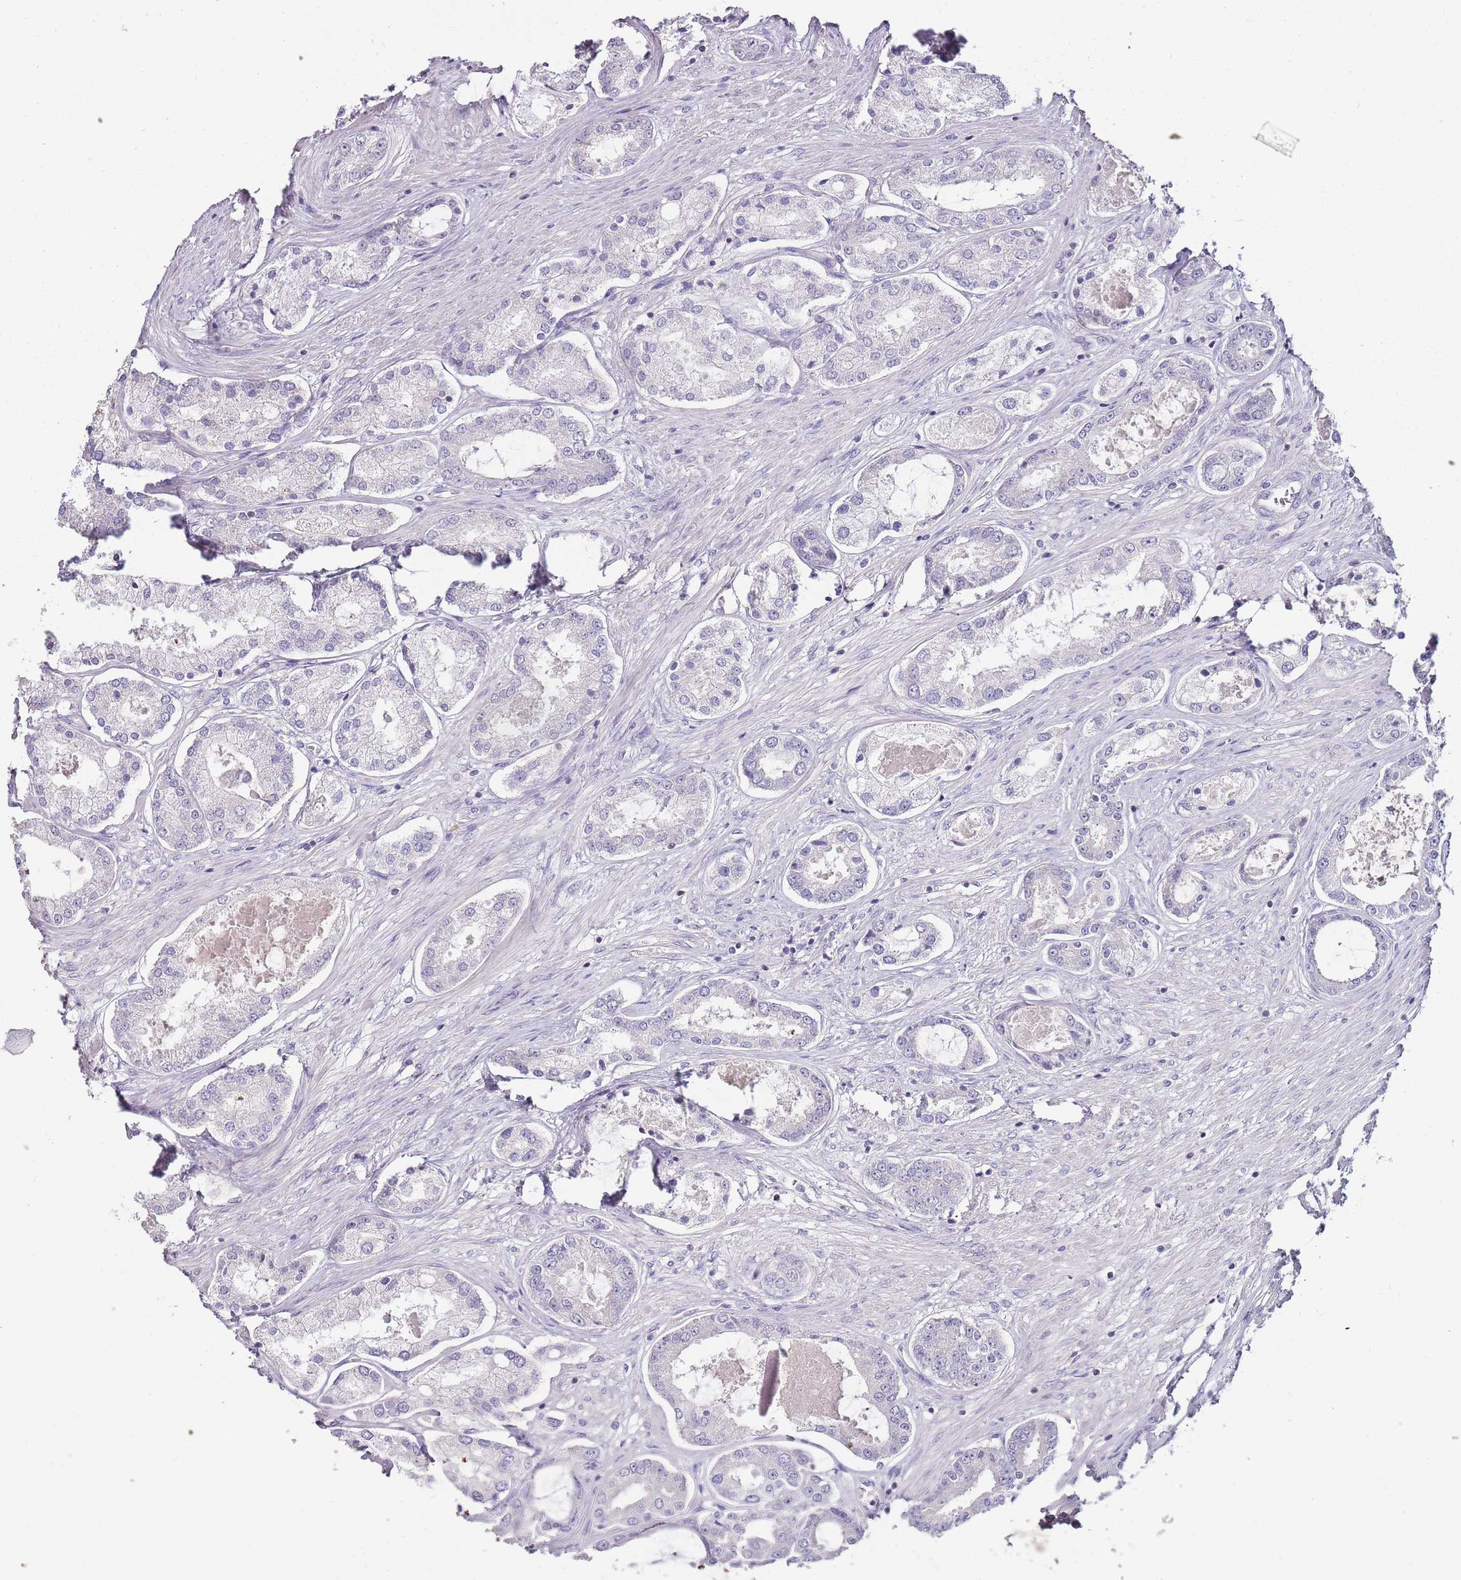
{"staining": {"intensity": "negative", "quantity": "none", "location": "none"}, "tissue": "prostate cancer", "cell_type": "Tumor cells", "image_type": "cancer", "snomed": [{"axis": "morphology", "description": "Adenocarcinoma, Low grade"}, {"axis": "topography", "description": "Prostate"}], "caption": "DAB (3,3'-diaminobenzidine) immunohistochemical staining of human prostate cancer displays no significant positivity in tumor cells. Brightfield microscopy of immunohistochemistry (IHC) stained with DAB (brown) and hematoxylin (blue), captured at high magnification.", "gene": "ZBP1", "patient": {"sex": "male", "age": 68}}